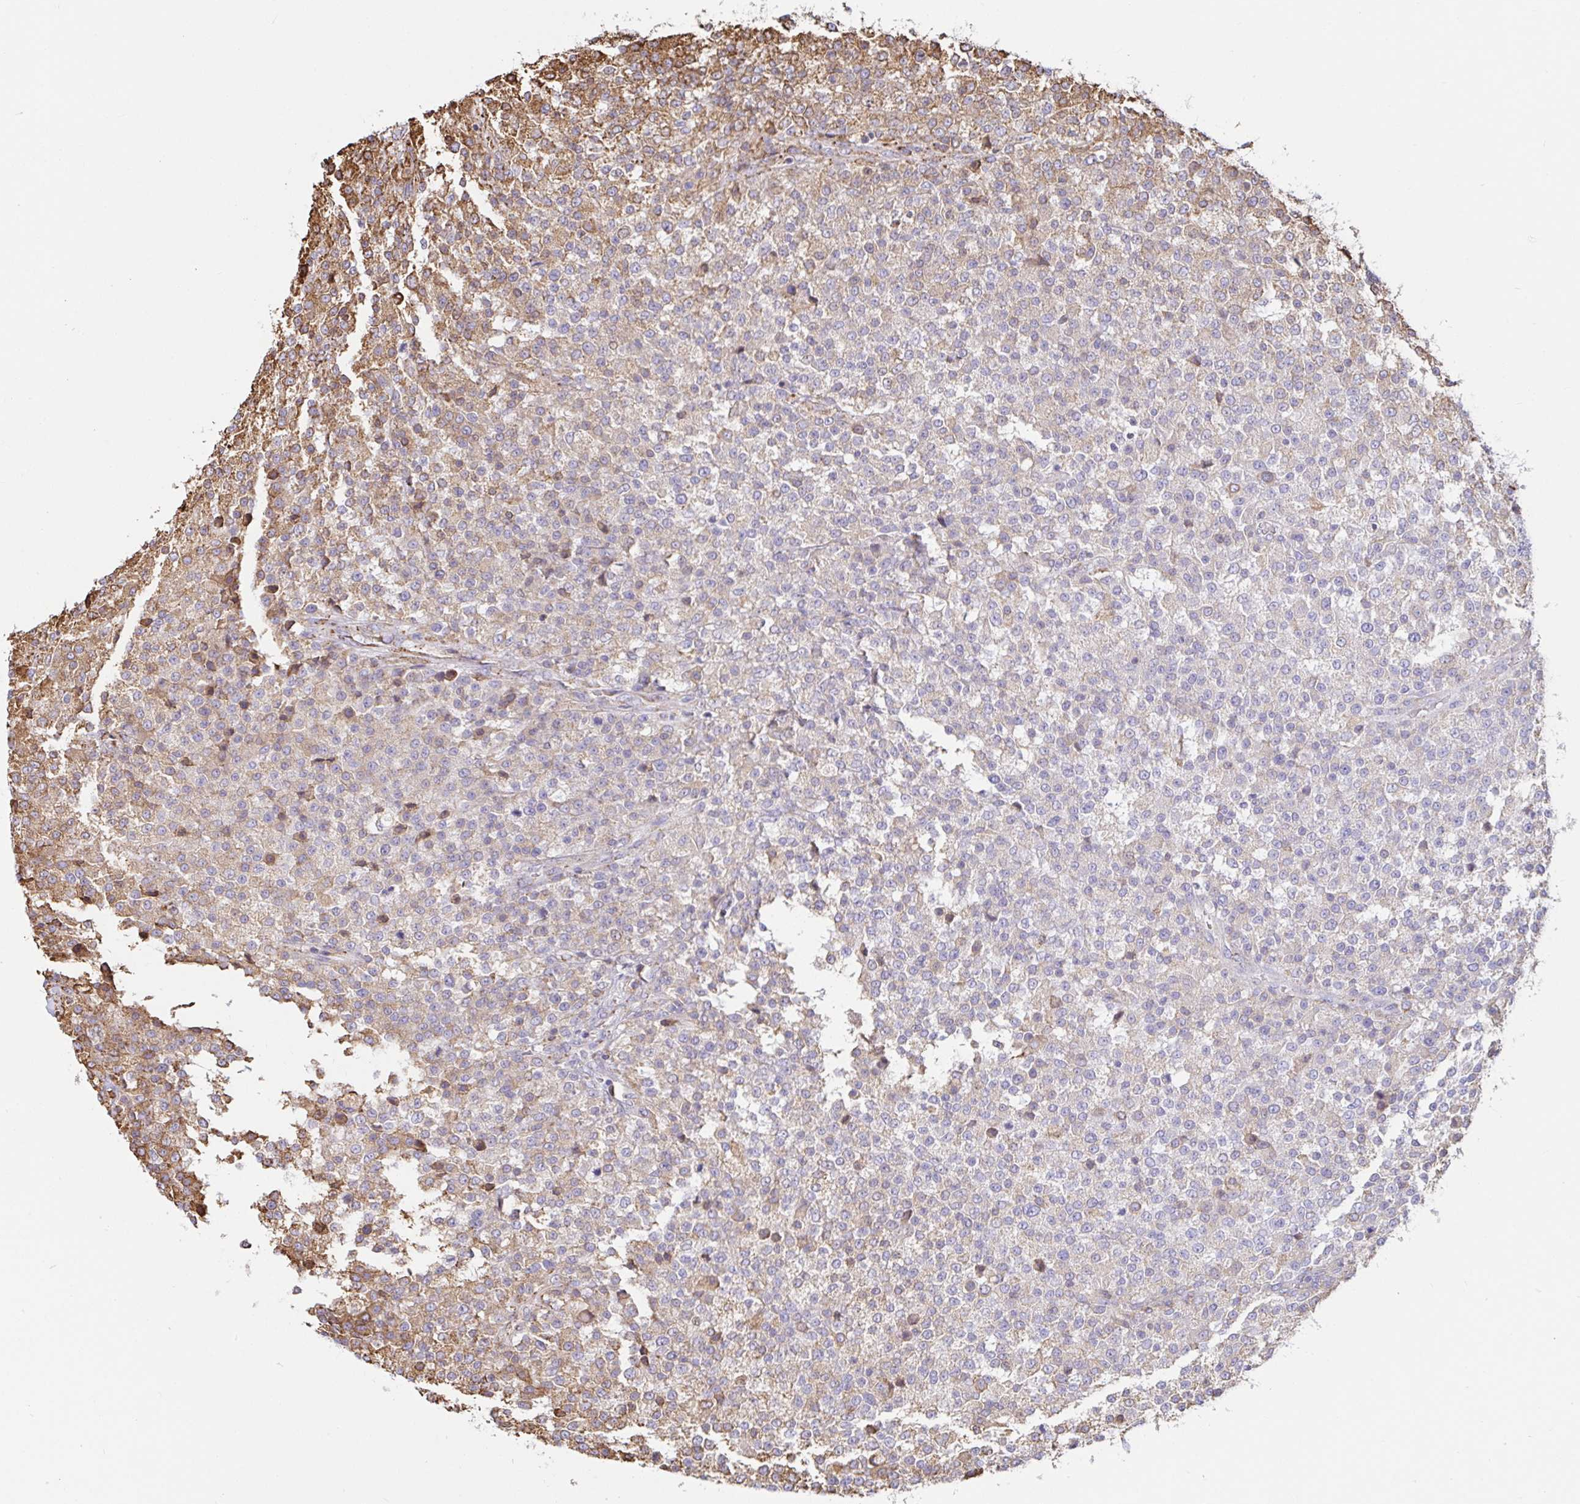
{"staining": {"intensity": "weak", "quantity": "25%-75%", "location": "cytoplasmic/membranous"}, "tissue": "testis cancer", "cell_type": "Tumor cells", "image_type": "cancer", "snomed": [{"axis": "morphology", "description": "Seminoma, NOS"}, {"axis": "topography", "description": "Testis"}], "caption": "IHC micrograph of human testis cancer stained for a protein (brown), which exhibits low levels of weak cytoplasmic/membranous staining in approximately 25%-75% of tumor cells.", "gene": "CLGN", "patient": {"sex": "male", "age": 59}}